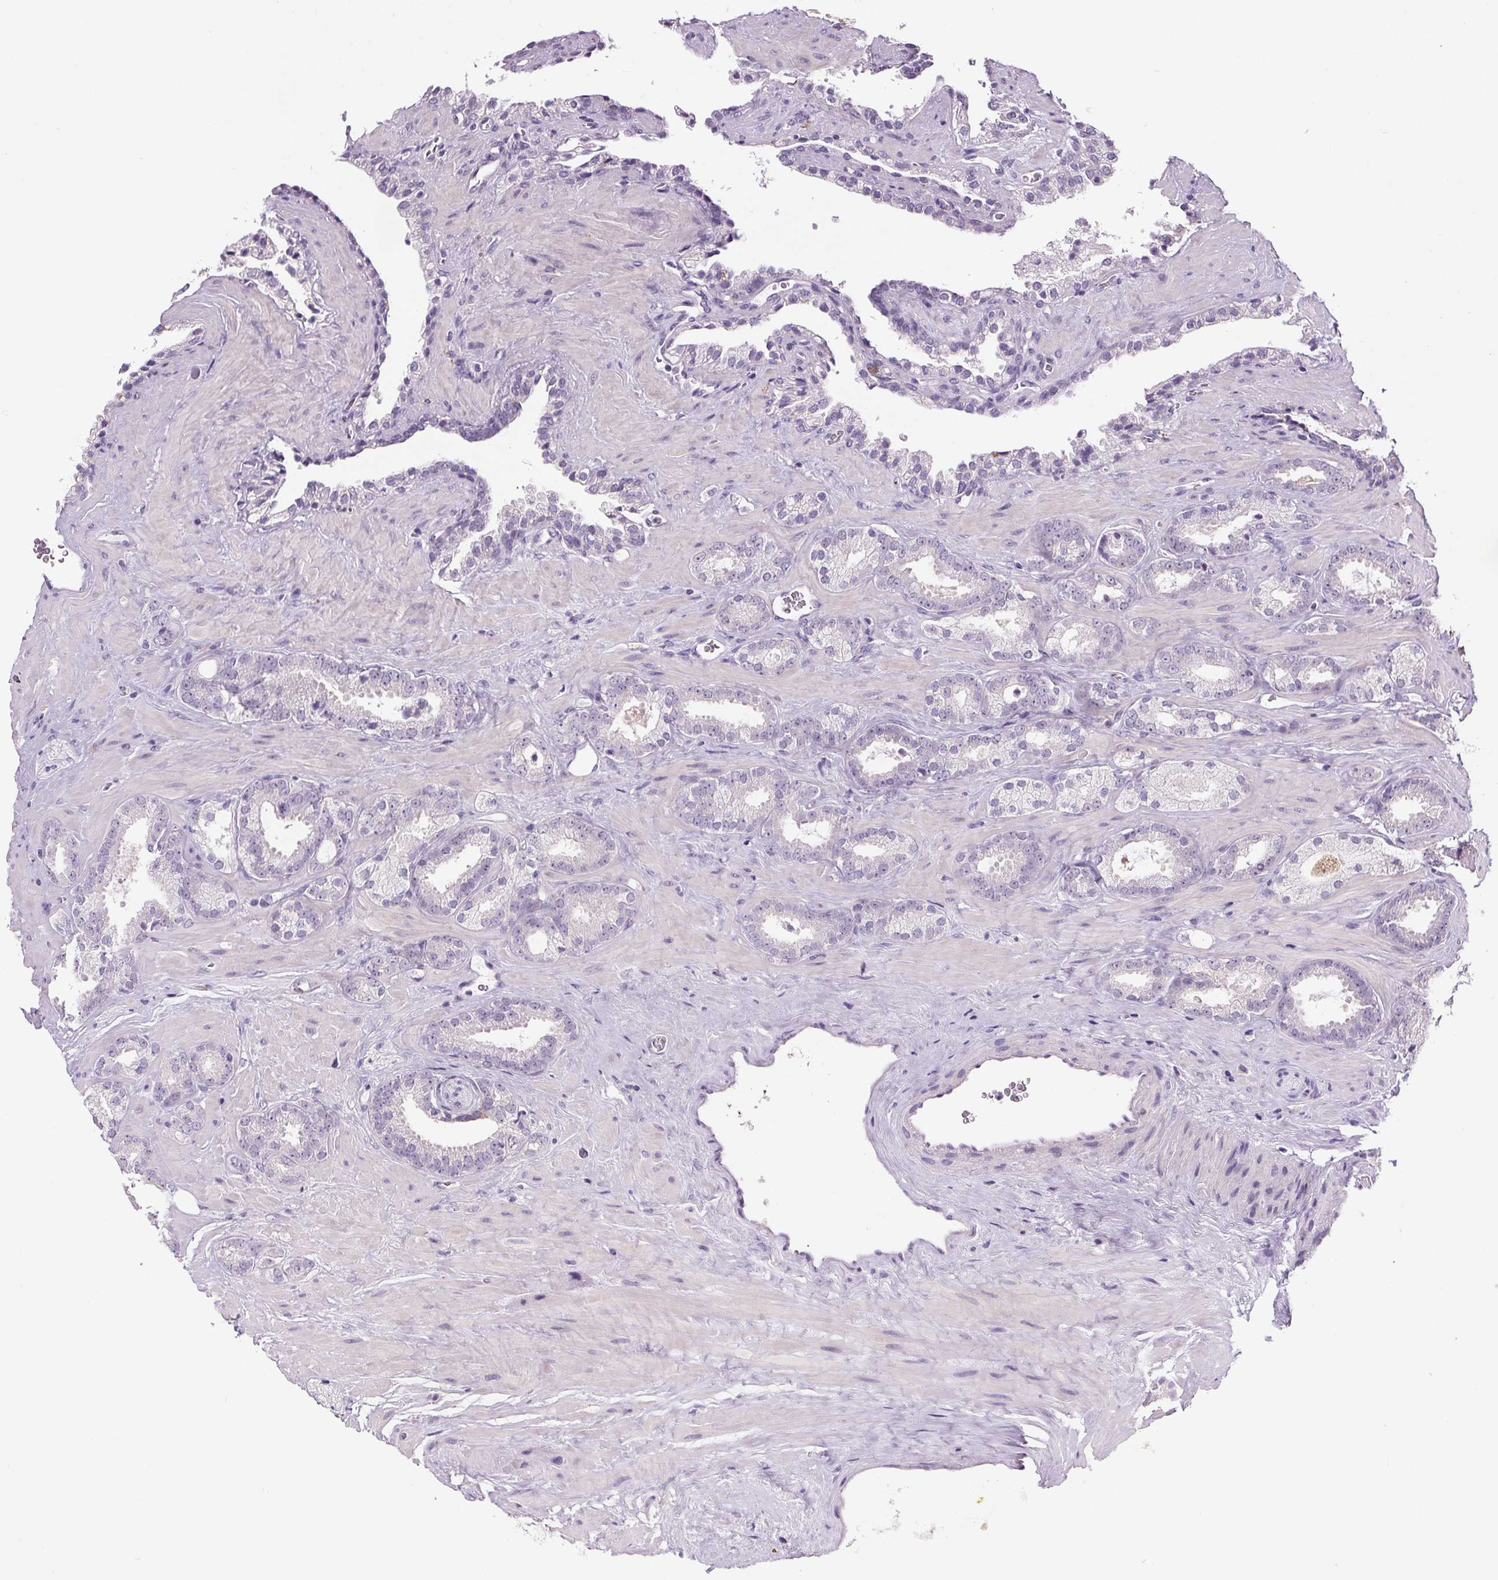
{"staining": {"intensity": "negative", "quantity": "none", "location": "none"}, "tissue": "prostate cancer", "cell_type": "Tumor cells", "image_type": "cancer", "snomed": [{"axis": "morphology", "description": "Adenocarcinoma, Low grade"}, {"axis": "topography", "description": "Prostate"}], "caption": "Immunohistochemistry (IHC) histopathology image of neoplastic tissue: human prostate cancer stained with DAB (3,3'-diaminobenzidine) displays no significant protein expression in tumor cells.", "gene": "GPIHBP1", "patient": {"sex": "male", "age": 62}}